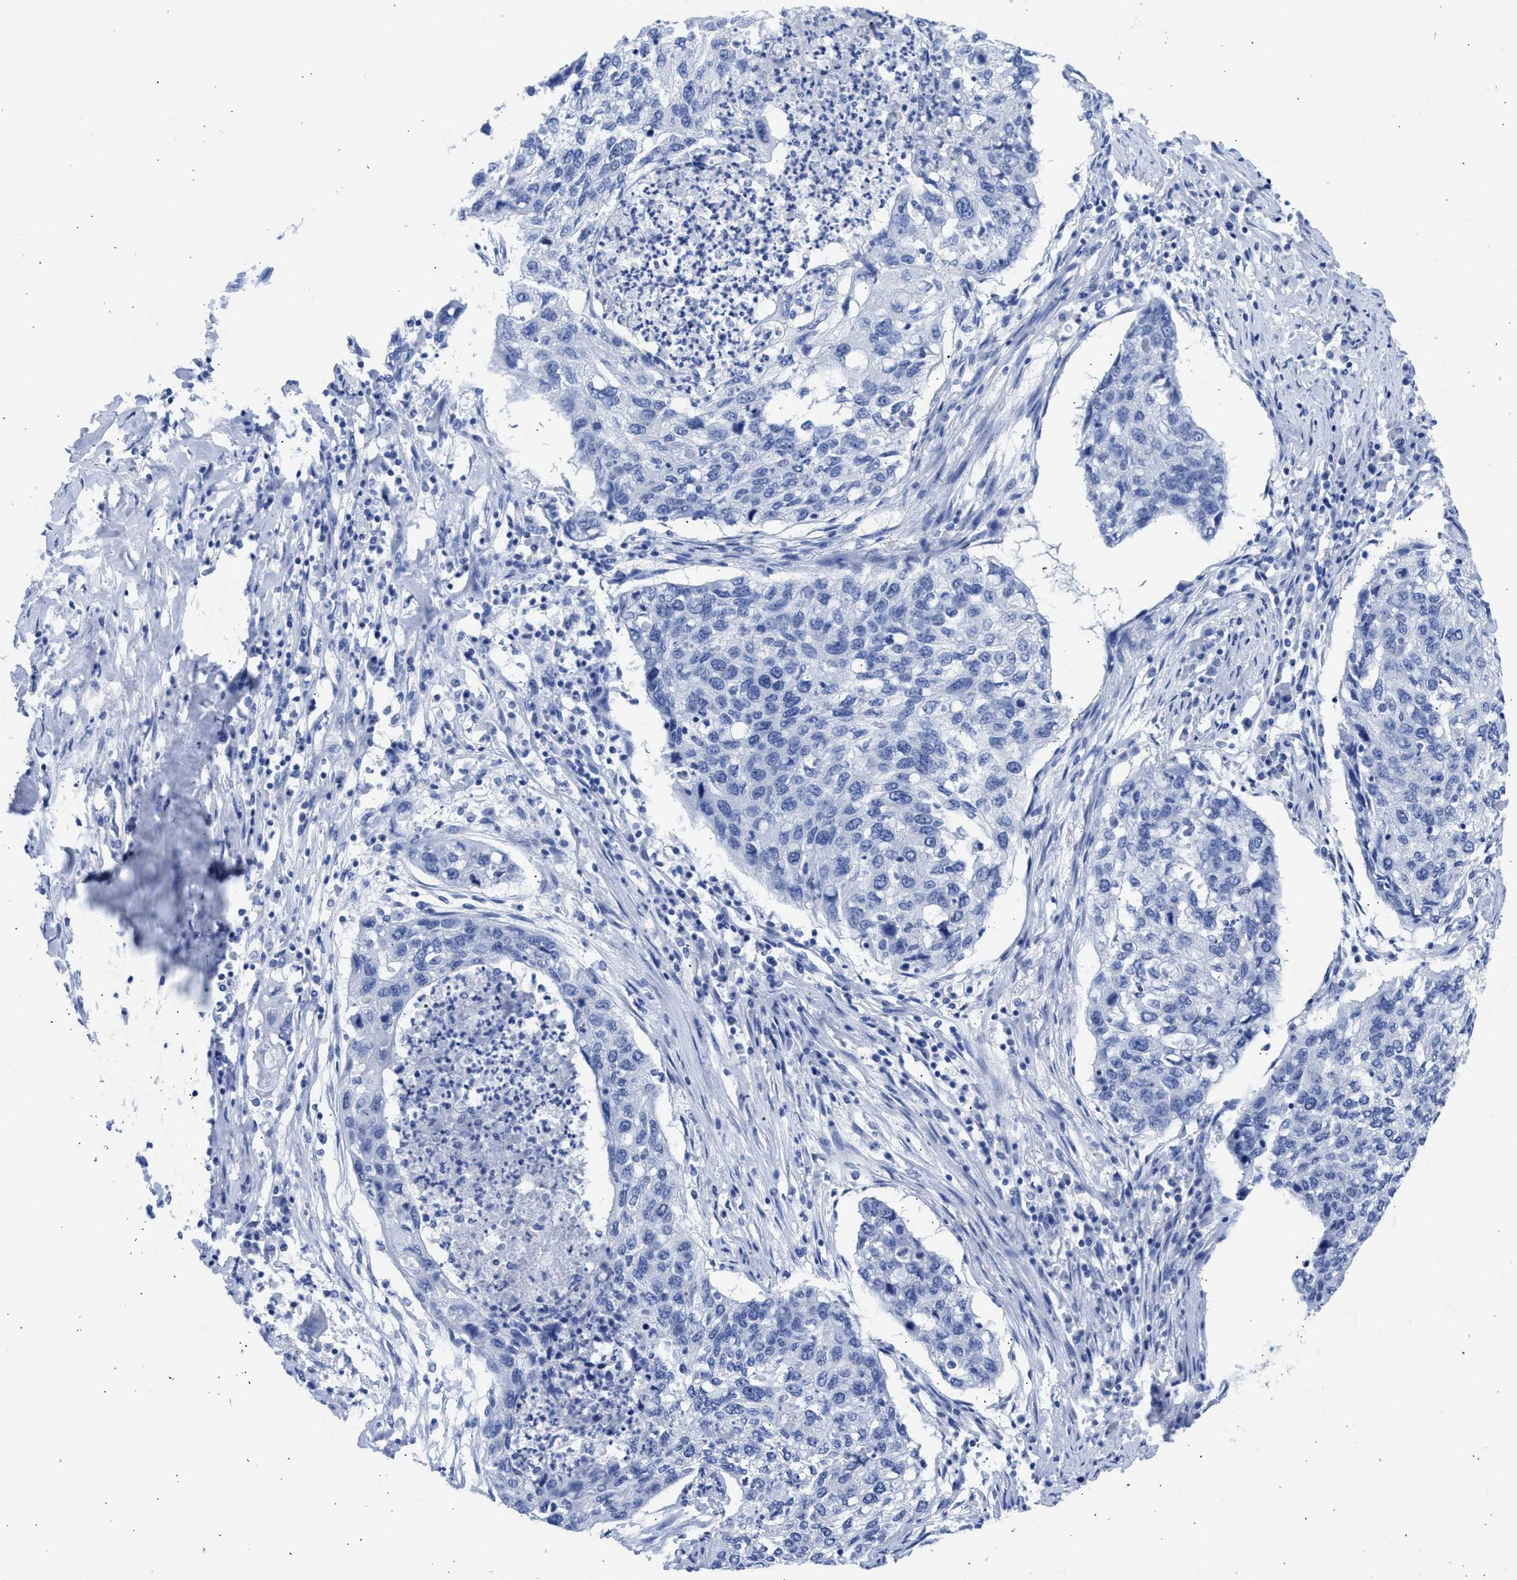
{"staining": {"intensity": "negative", "quantity": "none", "location": "none"}, "tissue": "lung cancer", "cell_type": "Tumor cells", "image_type": "cancer", "snomed": [{"axis": "morphology", "description": "Squamous cell carcinoma, NOS"}, {"axis": "topography", "description": "Lung"}], "caption": "Tumor cells are negative for protein expression in human squamous cell carcinoma (lung). Nuclei are stained in blue.", "gene": "NCAM1", "patient": {"sex": "female", "age": 63}}